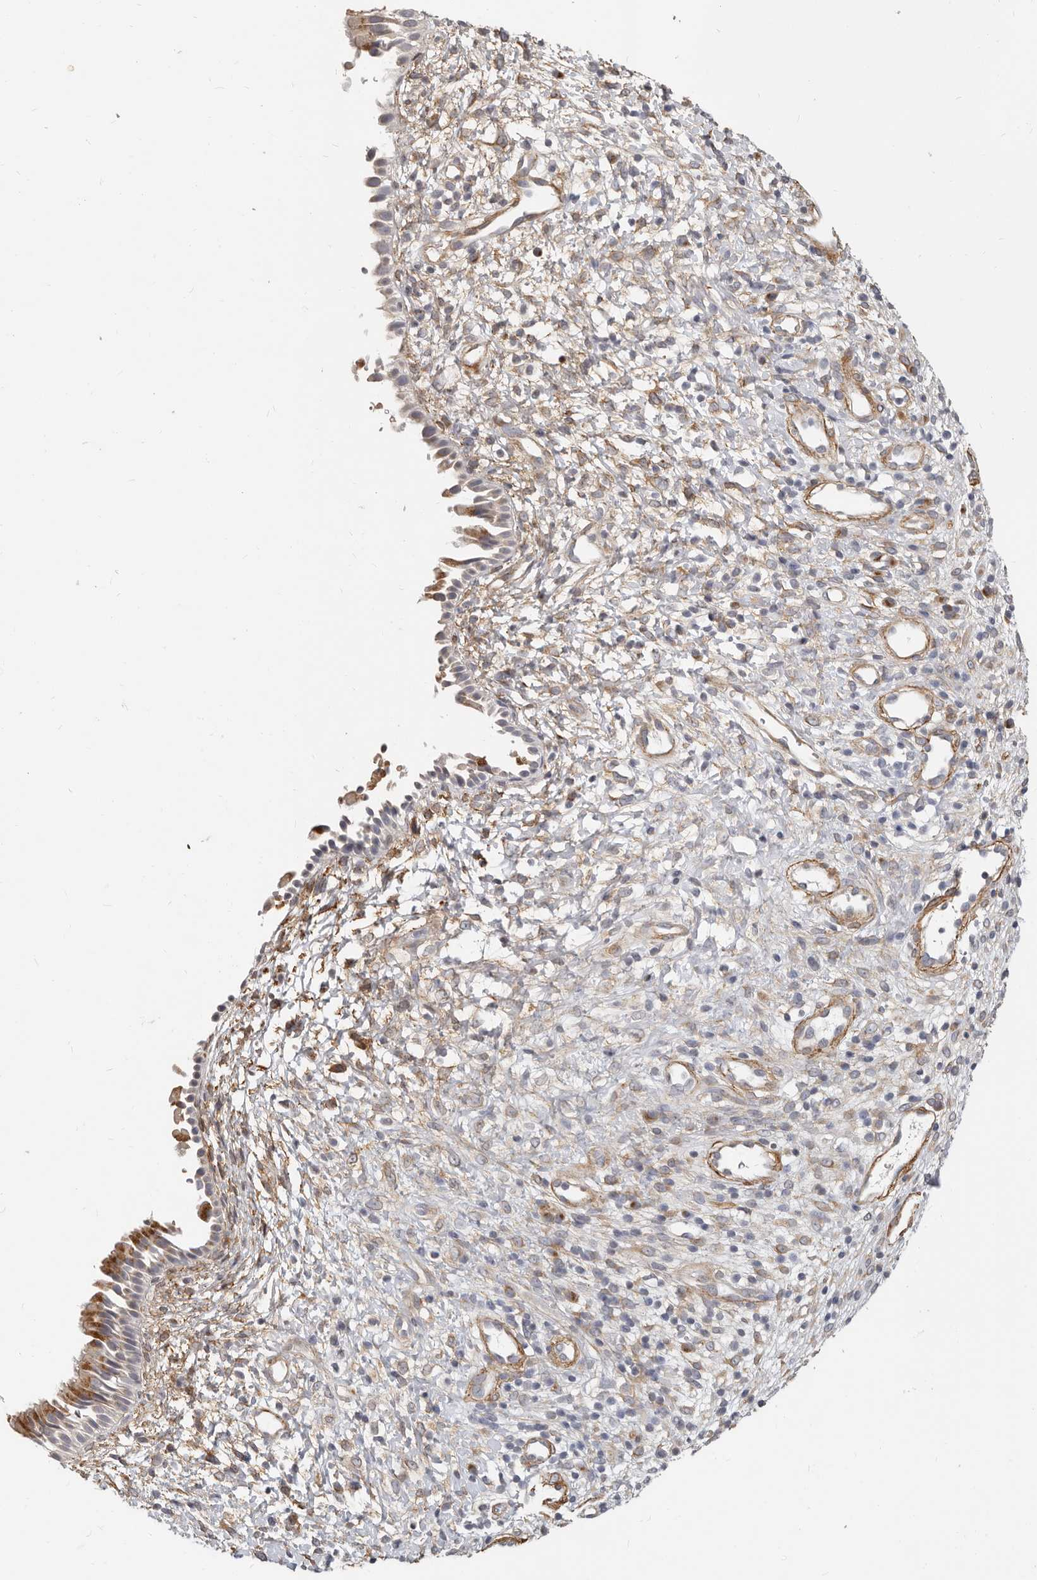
{"staining": {"intensity": "moderate", "quantity": ">75%", "location": "cytoplasmic/membranous"}, "tissue": "nasopharynx", "cell_type": "Respiratory epithelial cells", "image_type": "normal", "snomed": [{"axis": "morphology", "description": "Normal tissue, NOS"}, {"axis": "topography", "description": "Nasopharynx"}], "caption": "Protein expression analysis of unremarkable nasopharynx shows moderate cytoplasmic/membranous expression in approximately >75% of respiratory epithelial cells. (Stains: DAB (3,3'-diaminobenzidine) in brown, nuclei in blue, Microscopy: brightfield microscopy at high magnification).", "gene": "RABAC1", "patient": {"sex": "male", "age": 22}}